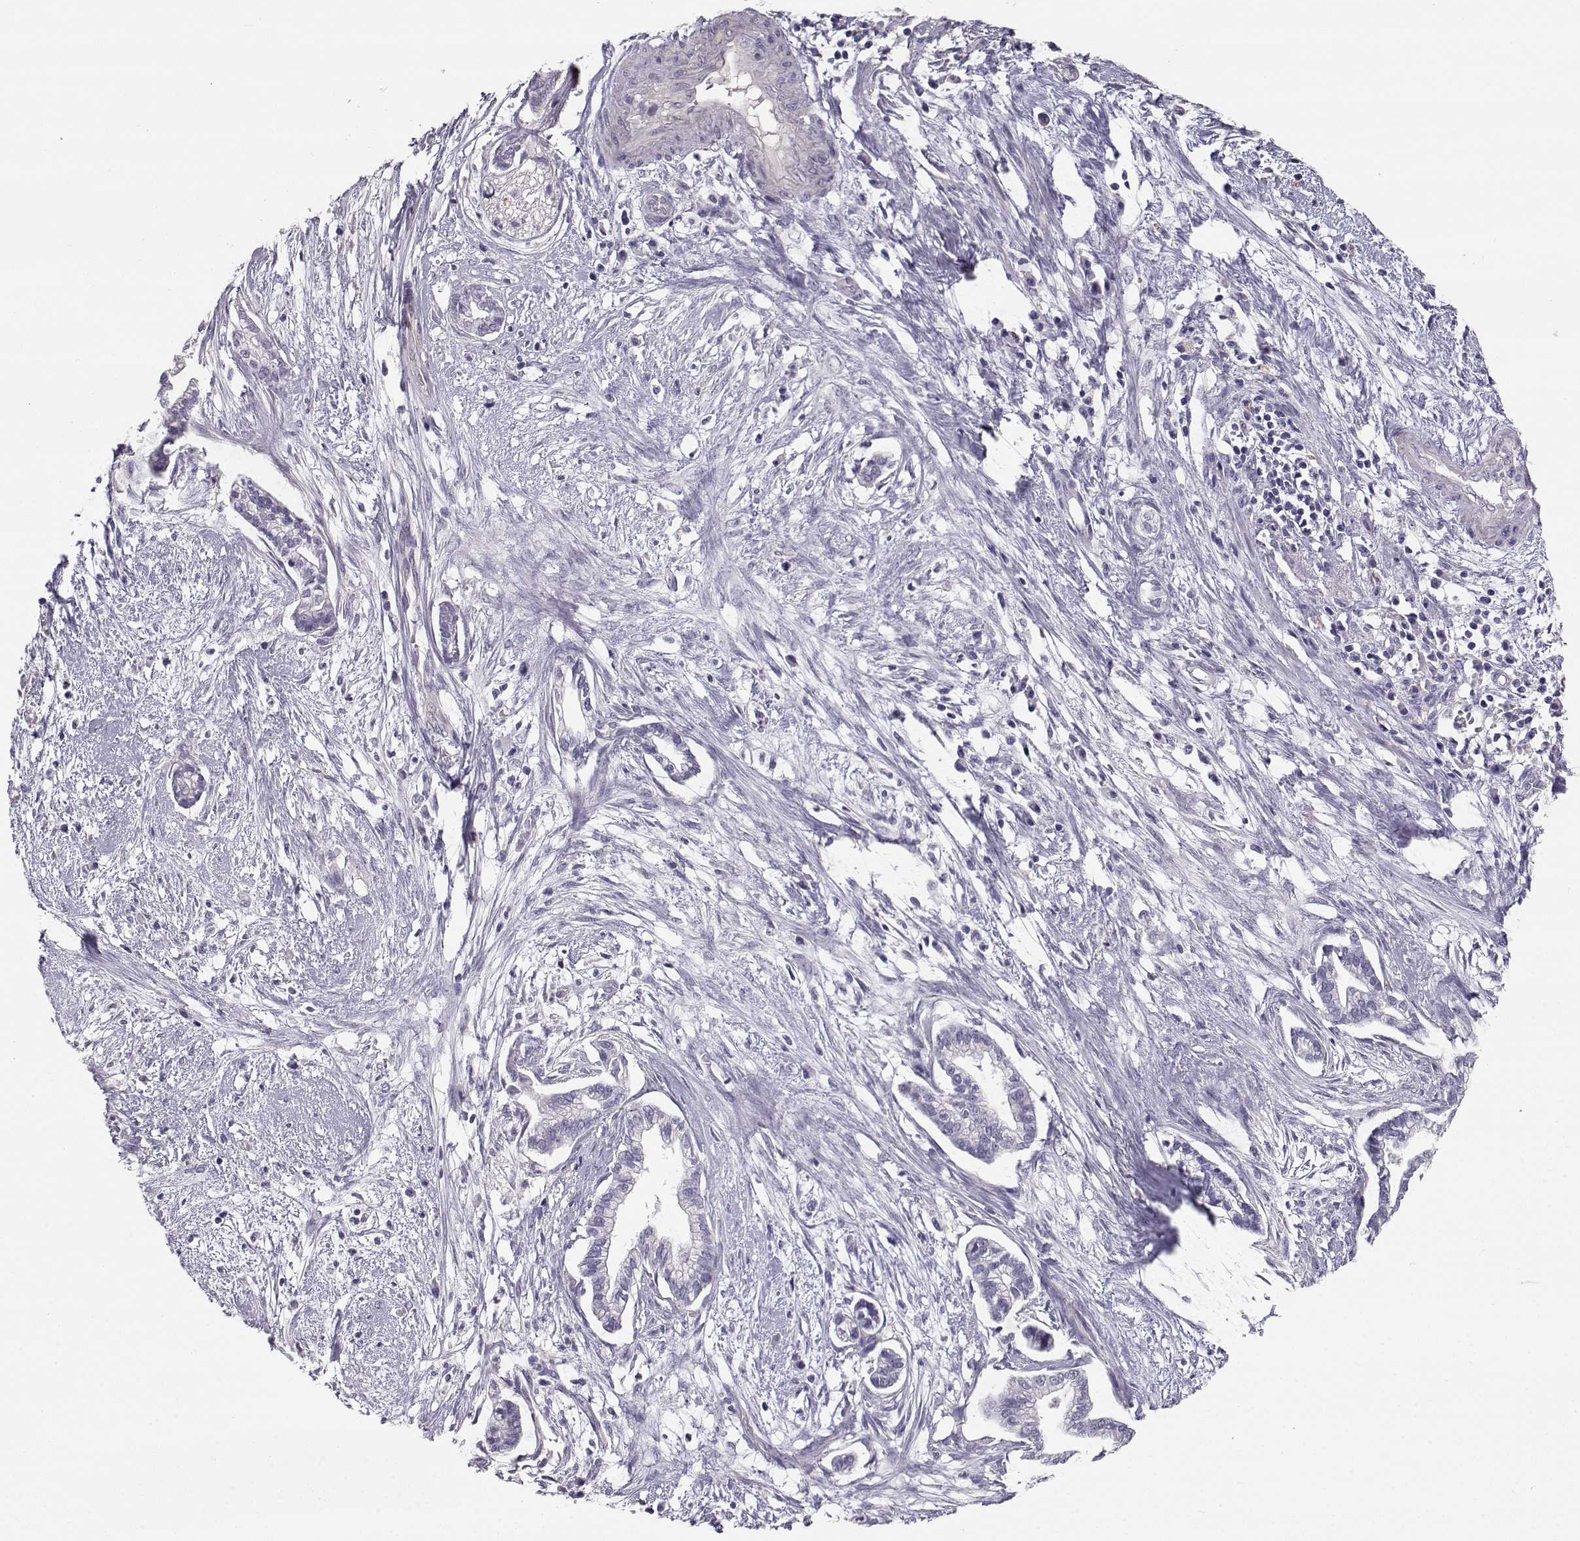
{"staining": {"intensity": "negative", "quantity": "none", "location": "none"}, "tissue": "cervical cancer", "cell_type": "Tumor cells", "image_type": "cancer", "snomed": [{"axis": "morphology", "description": "Adenocarcinoma, NOS"}, {"axis": "topography", "description": "Cervix"}], "caption": "Tumor cells are negative for brown protein staining in adenocarcinoma (cervical).", "gene": "SLC18A1", "patient": {"sex": "female", "age": 62}}